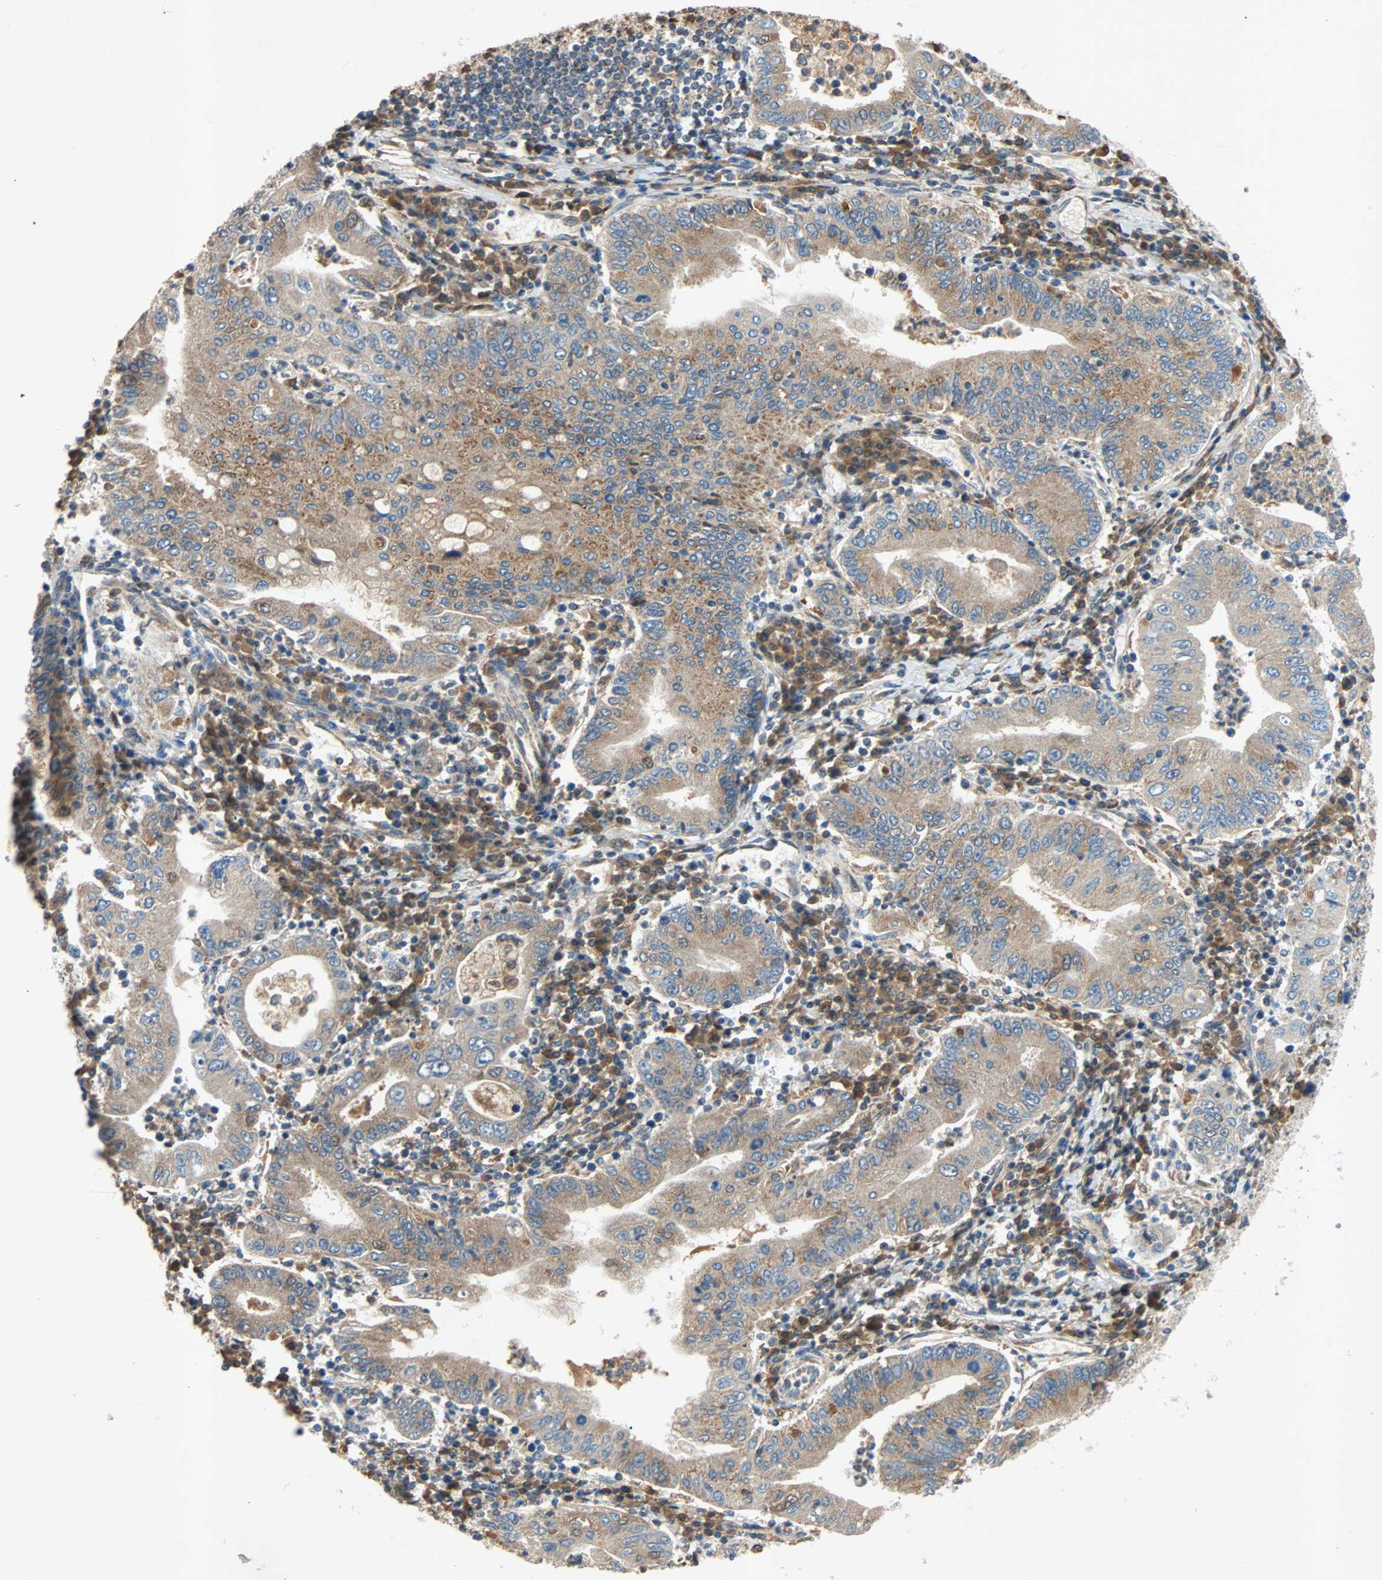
{"staining": {"intensity": "moderate", "quantity": ">75%", "location": "cytoplasmic/membranous"}, "tissue": "stomach cancer", "cell_type": "Tumor cells", "image_type": "cancer", "snomed": [{"axis": "morphology", "description": "Normal tissue, NOS"}, {"axis": "morphology", "description": "Adenocarcinoma, NOS"}, {"axis": "topography", "description": "Esophagus"}, {"axis": "topography", "description": "Stomach, upper"}, {"axis": "topography", "description": "Peripheral nerve tissue"}], "caption": "Human stomach cancer (adenocarcinoma) stained for a protein (brown) exhibits moderate cytoplasmic/membranous positive staining in about >75% of tumor cells.", "gene": "XYLT1", "patient": {"sex": "male", "age": 62}}